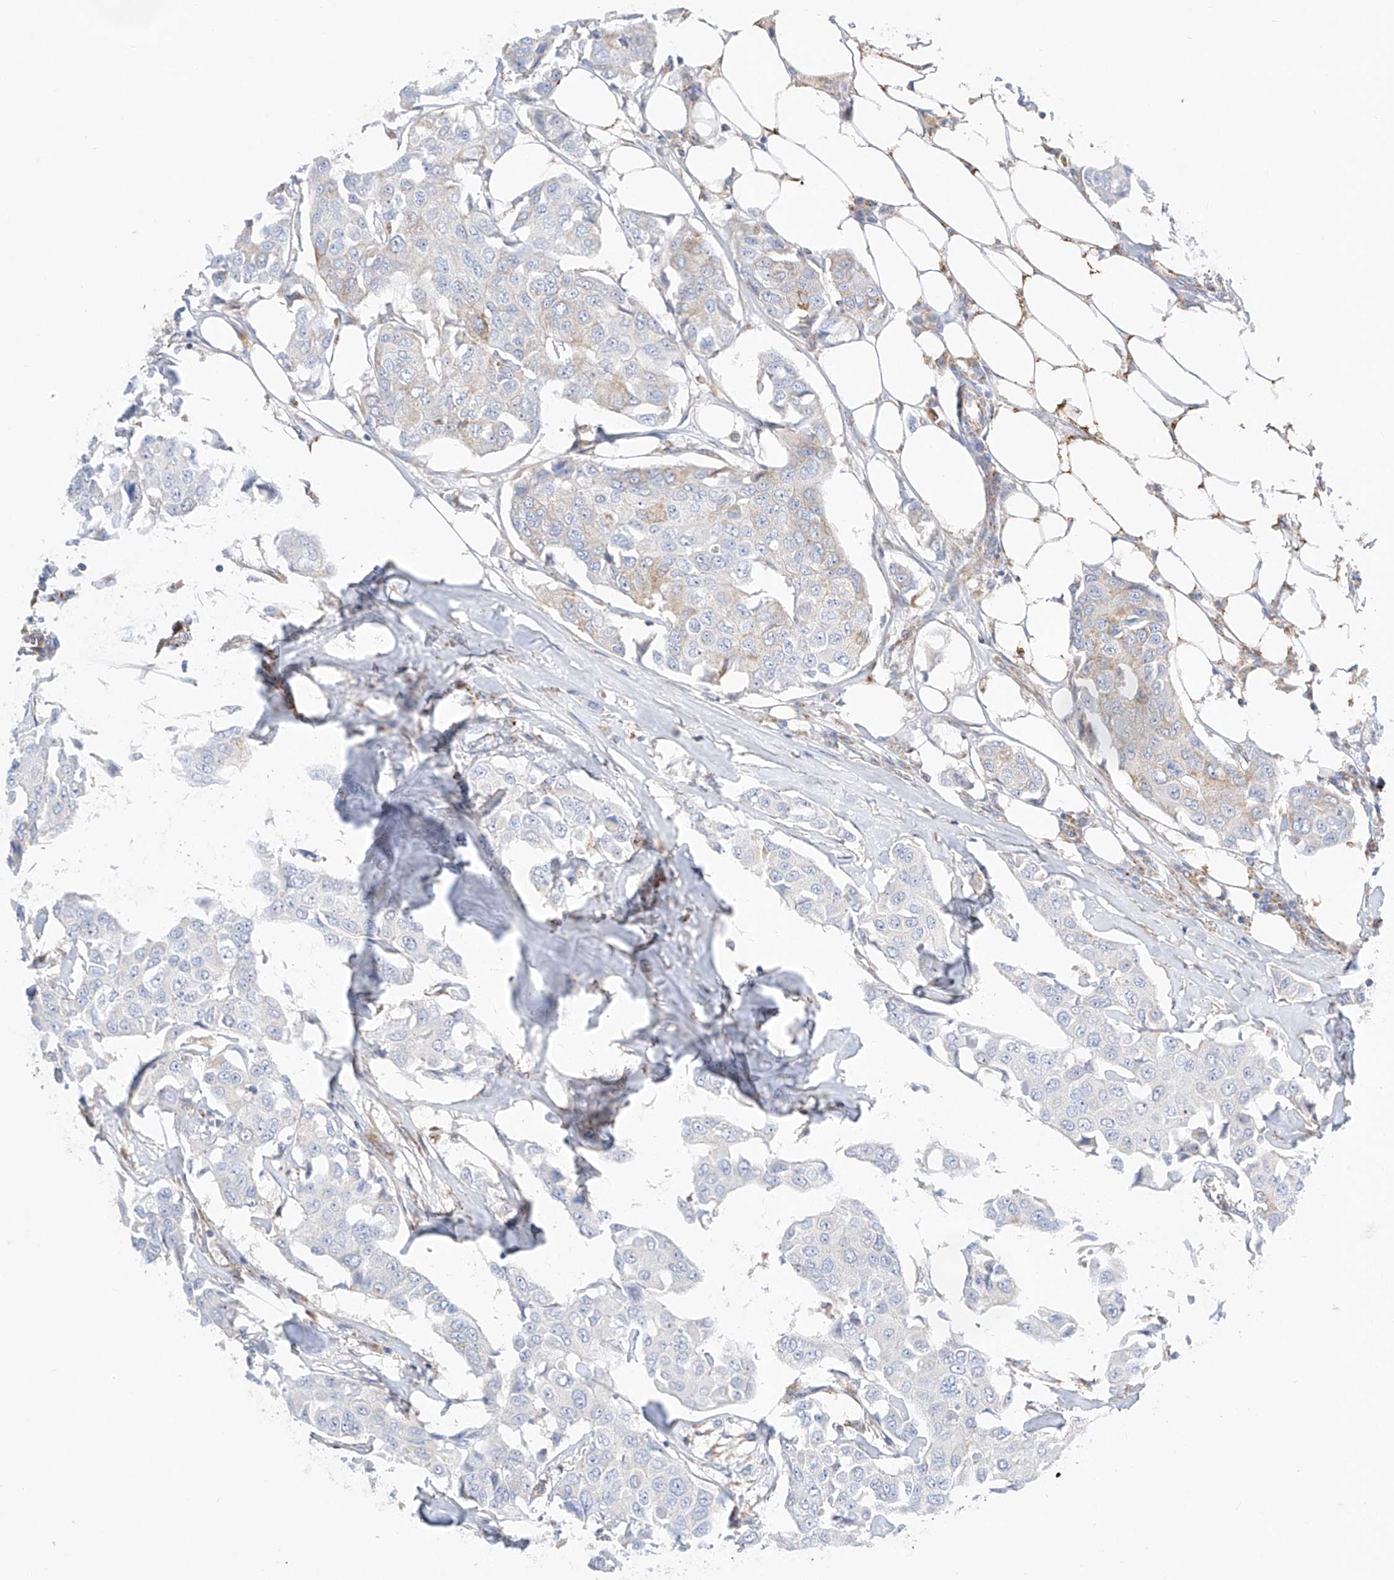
{"staining": {"intensity": "weak", "quantity": "<25%", "location": "cytoplasmic/membranous"}, "tissue": "breast cancer", "cell_type": "Tumor cells", "image_type": "cancer", "snomed": [{"axis": "morphology", "description": "Duct carcinoma"}, {"axis": "topography", "description": "Breast"}], "caption": "An image of infiltrating ductal carcinoma (breast) stained for a protein shows no brown staining in tumor cells.", "gene": "CST9", "patient": {"sex": "female", "age": 80}}